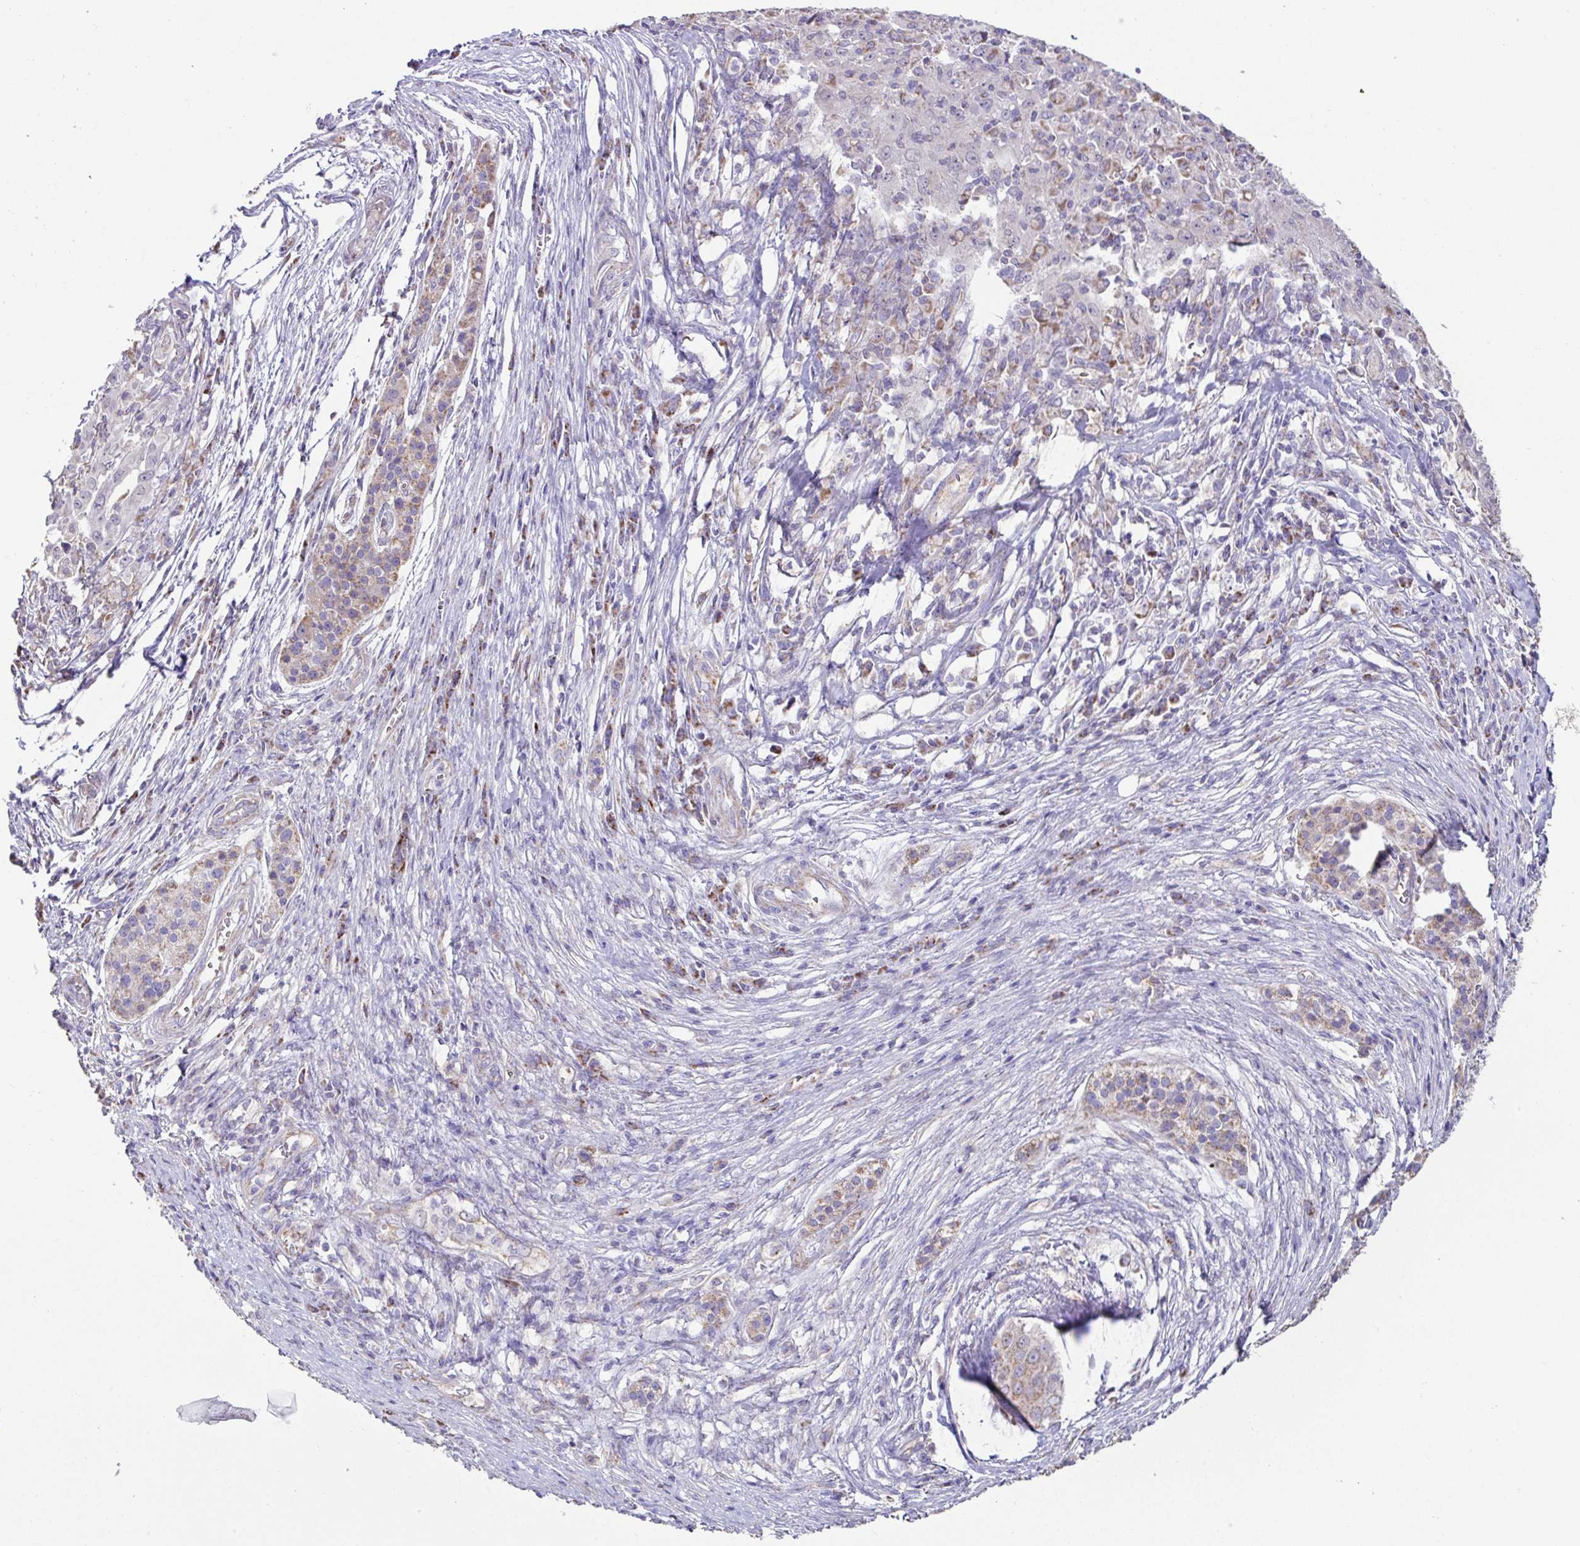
{"staining": {"intensity": "moderate", "quantity": ">75%", "location": "cytoplasmic/membranous"}, "tissue": "pancreatic cancer", "cell_type": "Tumor cells", "image_type": "cancer", "snomed": [{"axis": "morphology", "description": "Adenocarcinoma, NOS"}, {"axis": "topography", "description": "Pancreas"}], "caption": "Immunohistochemical staining of pancreatic adenocarcinoma demonstrates medium levels of moderate cytoplasmic/membranous protein staining in about >75% of tumor cells.", "gene": "DOK7", "patient": {"sex": "male", "age": 63}}